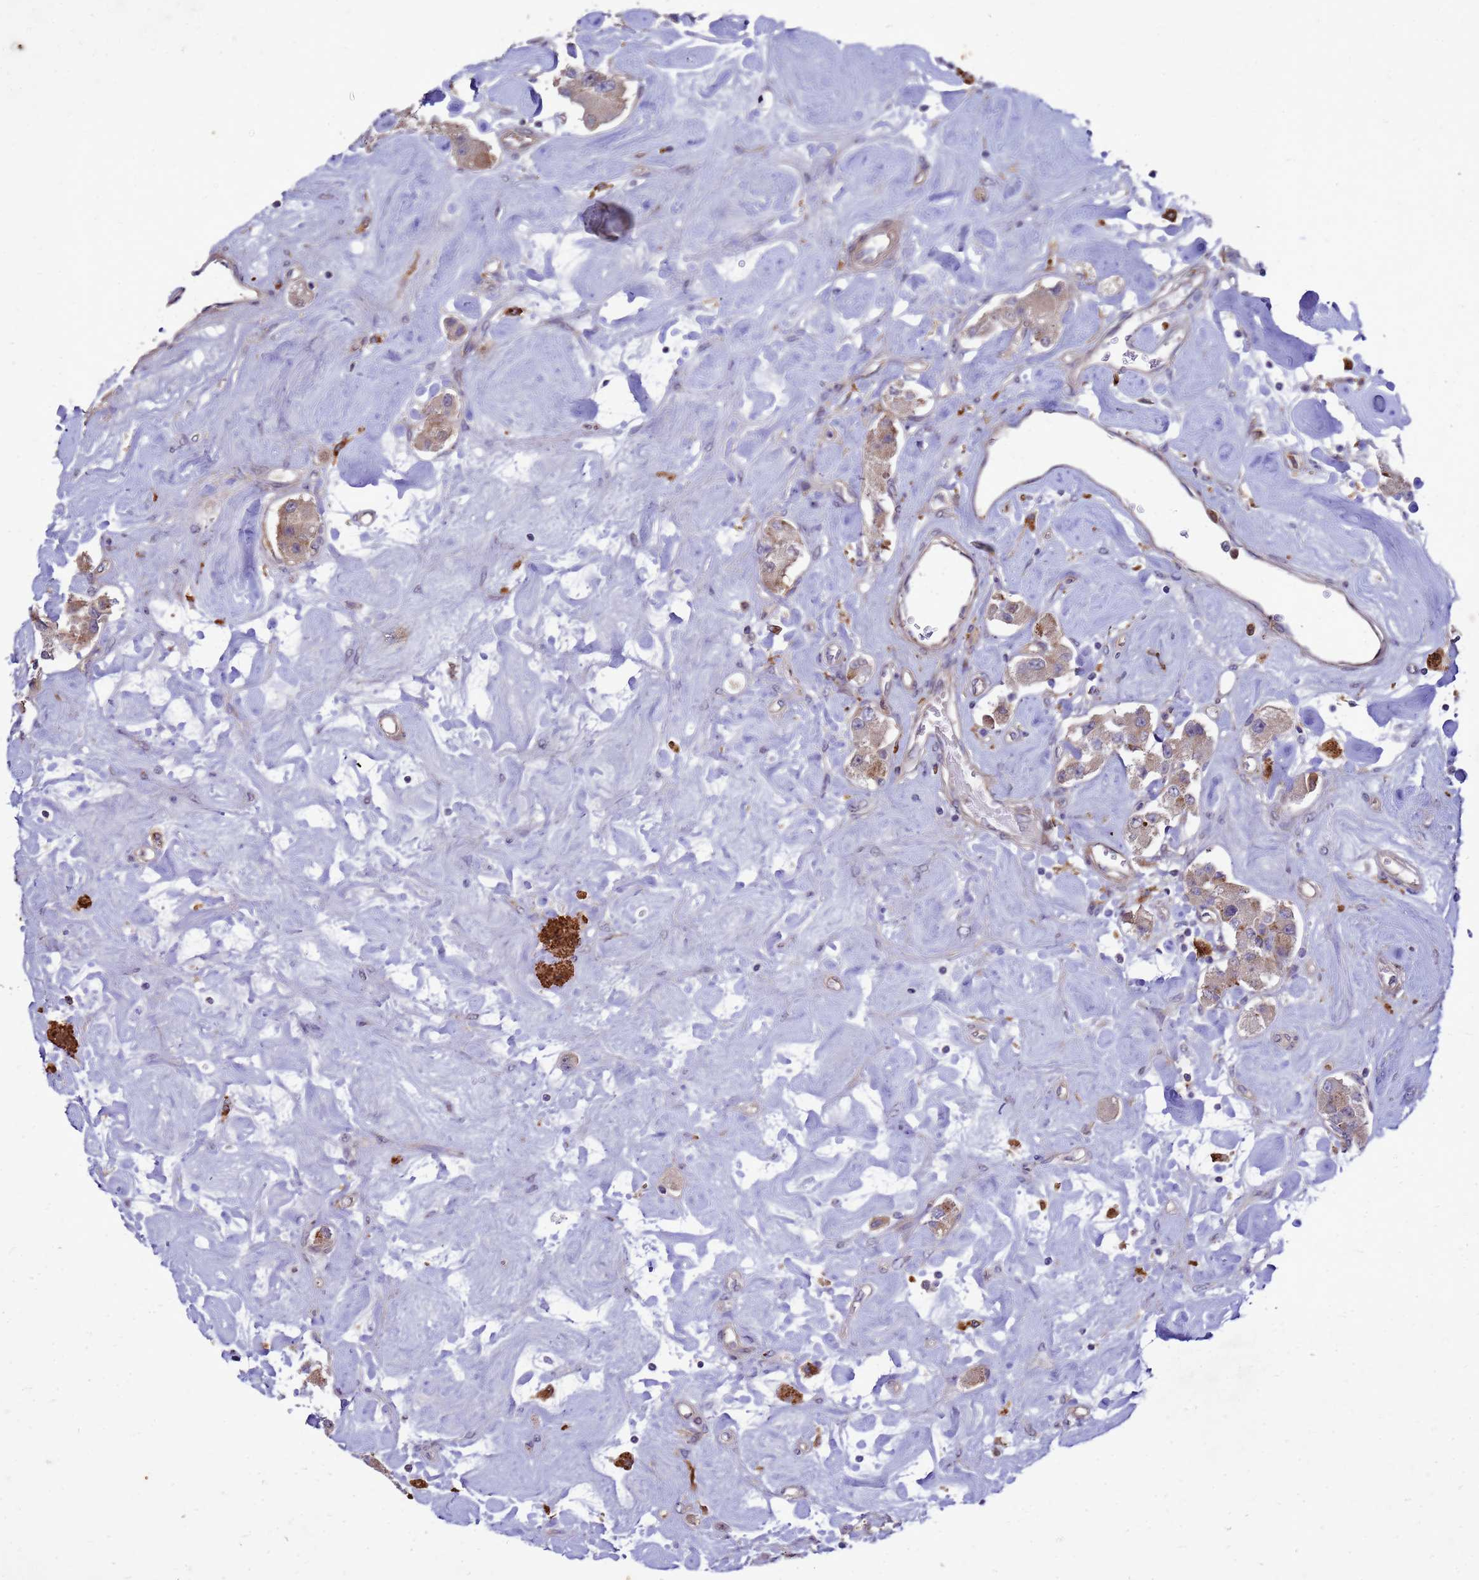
{"staining": {"intensity": "weak", "quantity": "25%-75%", "location": "cytoplasmic/membranous"}, "tissue": "carcinoid", "cell_type": "Tumor cells", "image_type": "cancer", "snomed": [{"axis": "morphology", "description": "Carcinoid, malignant, NOS"}, {"axis": "topography", "description": "Pancreas"}], "caption": "IHC of human carcinoid shows low levels of weak cytoplasmic/membranous staining in approximately 25%-75% of tumor cells.", "gene": "RNF215", "patient": {"sex": "male", "age": 41}}